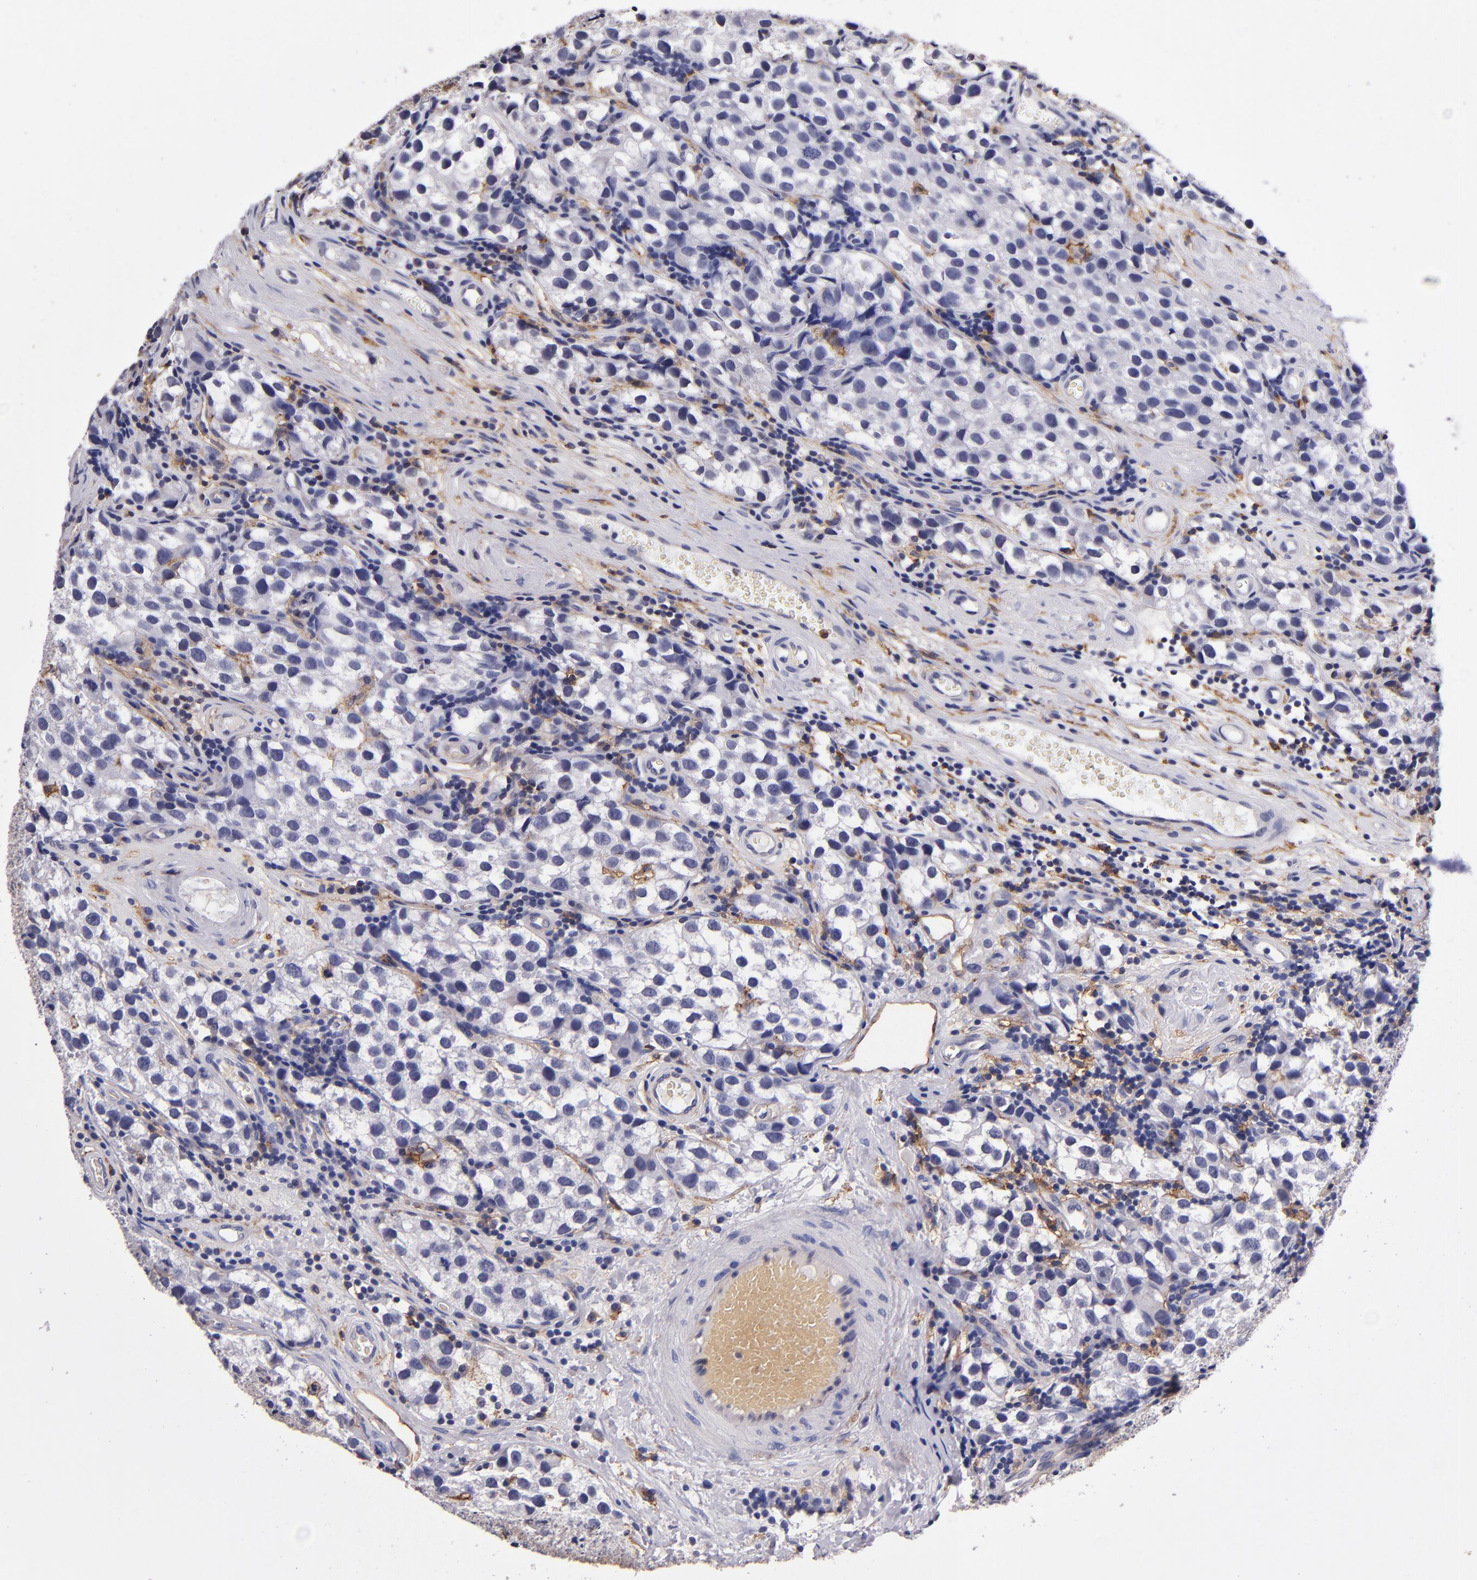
{"staining": {"intensity": "moderate", "quantity": "<25%", "location": "cytoplasmic/membranous"}, "tissue": "testis cancer", "cell_type": "Tumor cells", "image_type": "cancer", "snomed": [{"axis": "morphology", "description": "Seminoma, NOS"}, {"axis": "topography", "description": "Testis"}], "caption": "A brown stain highlights moderate cytoplasmic/membranous positivity of a protein in seminoma (testis) tumor cells.", "gene": "SIRPA", "patient": {"sex": "male", "age": 39}}